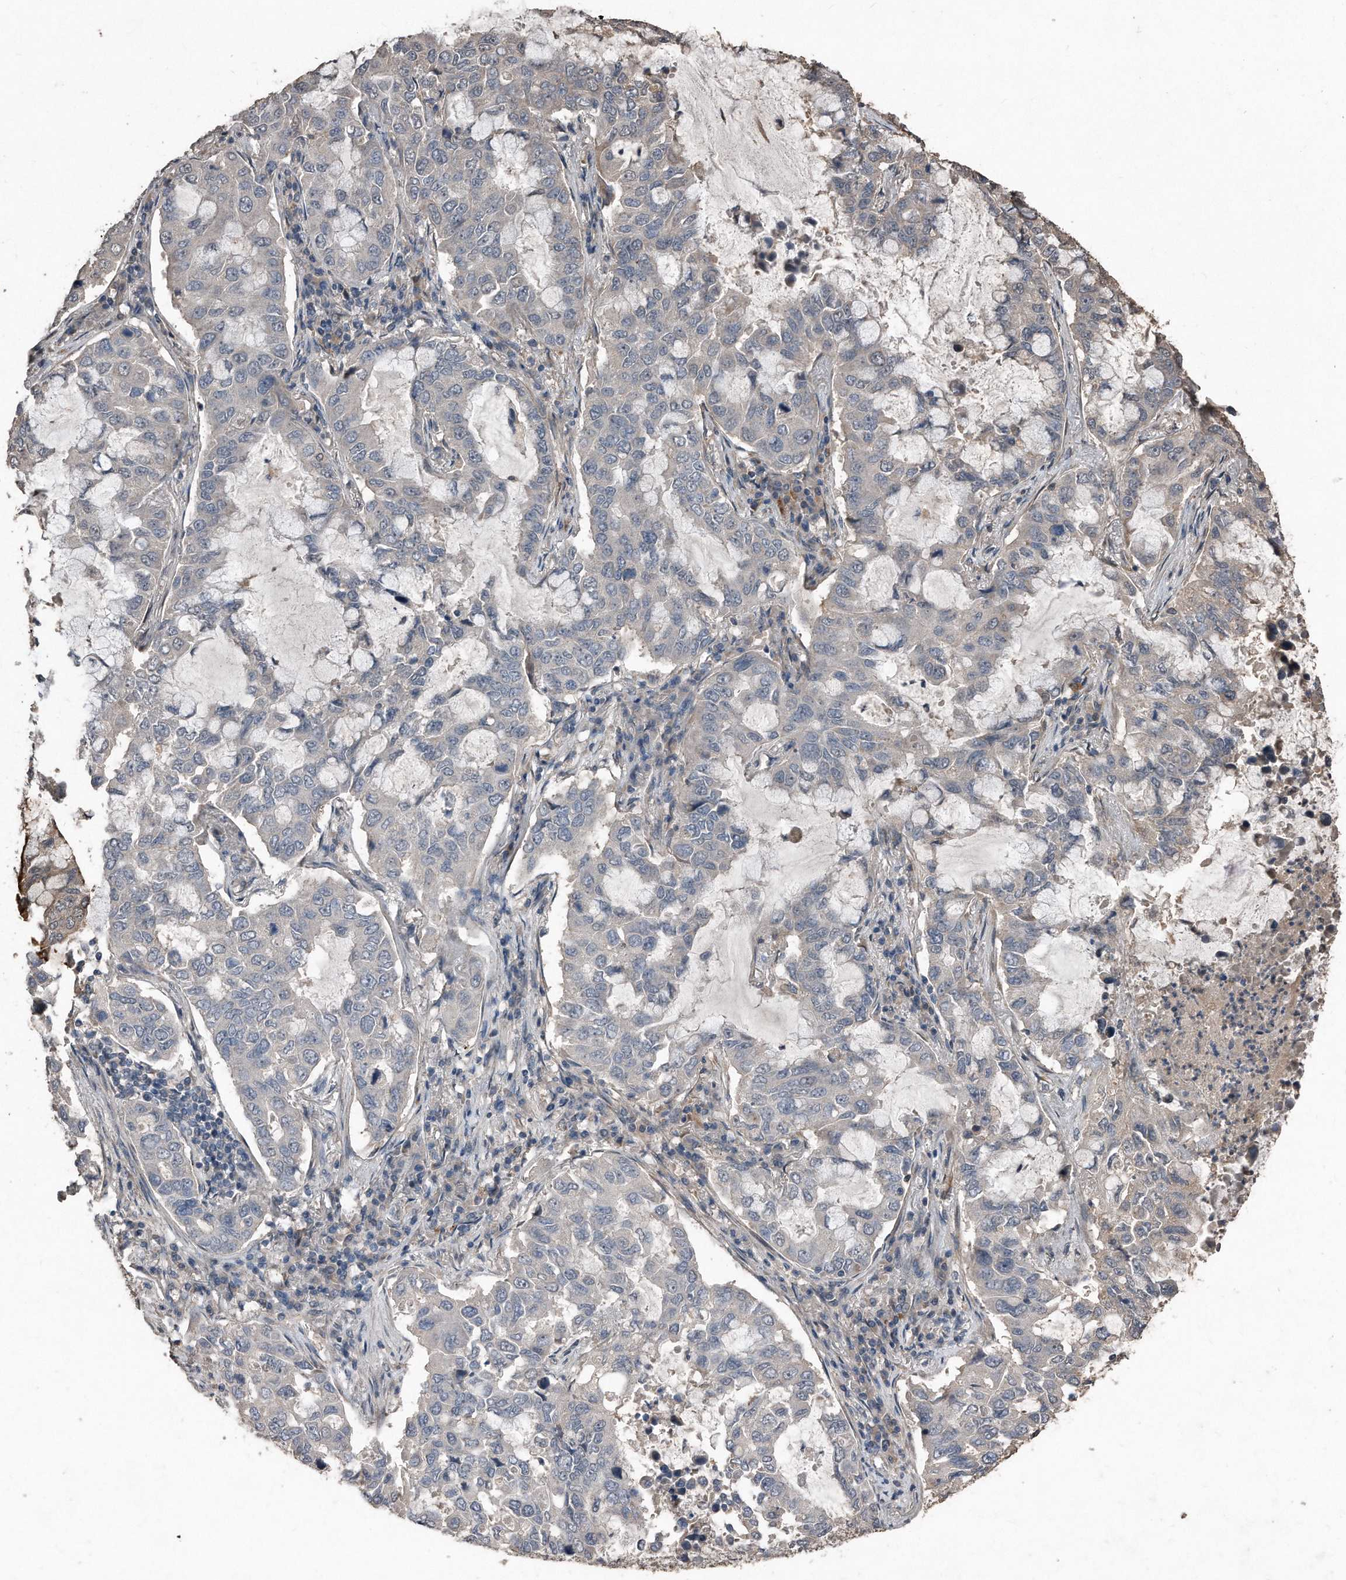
{"staining": {"intensity": "negative", "quantity": "none", "location": "none"}, "tissue": "lung cancer", "cell_type": "Tumor cells", "image_type": "cancer", "snomed": [{"axis": "morphology", "description": "Adenocarcinoma, NOS"}, {"axis": "topography", "description": "Lung"}], "caption": "Tumor cells show no significant expression in lung cancer (adenocarcinoma). (Brightfield microscopy of DAB immunohistochemistry (IHC) at high magnification).", "gene": "ANKRD10", "patient": {"sex": "male", "age": 64}}